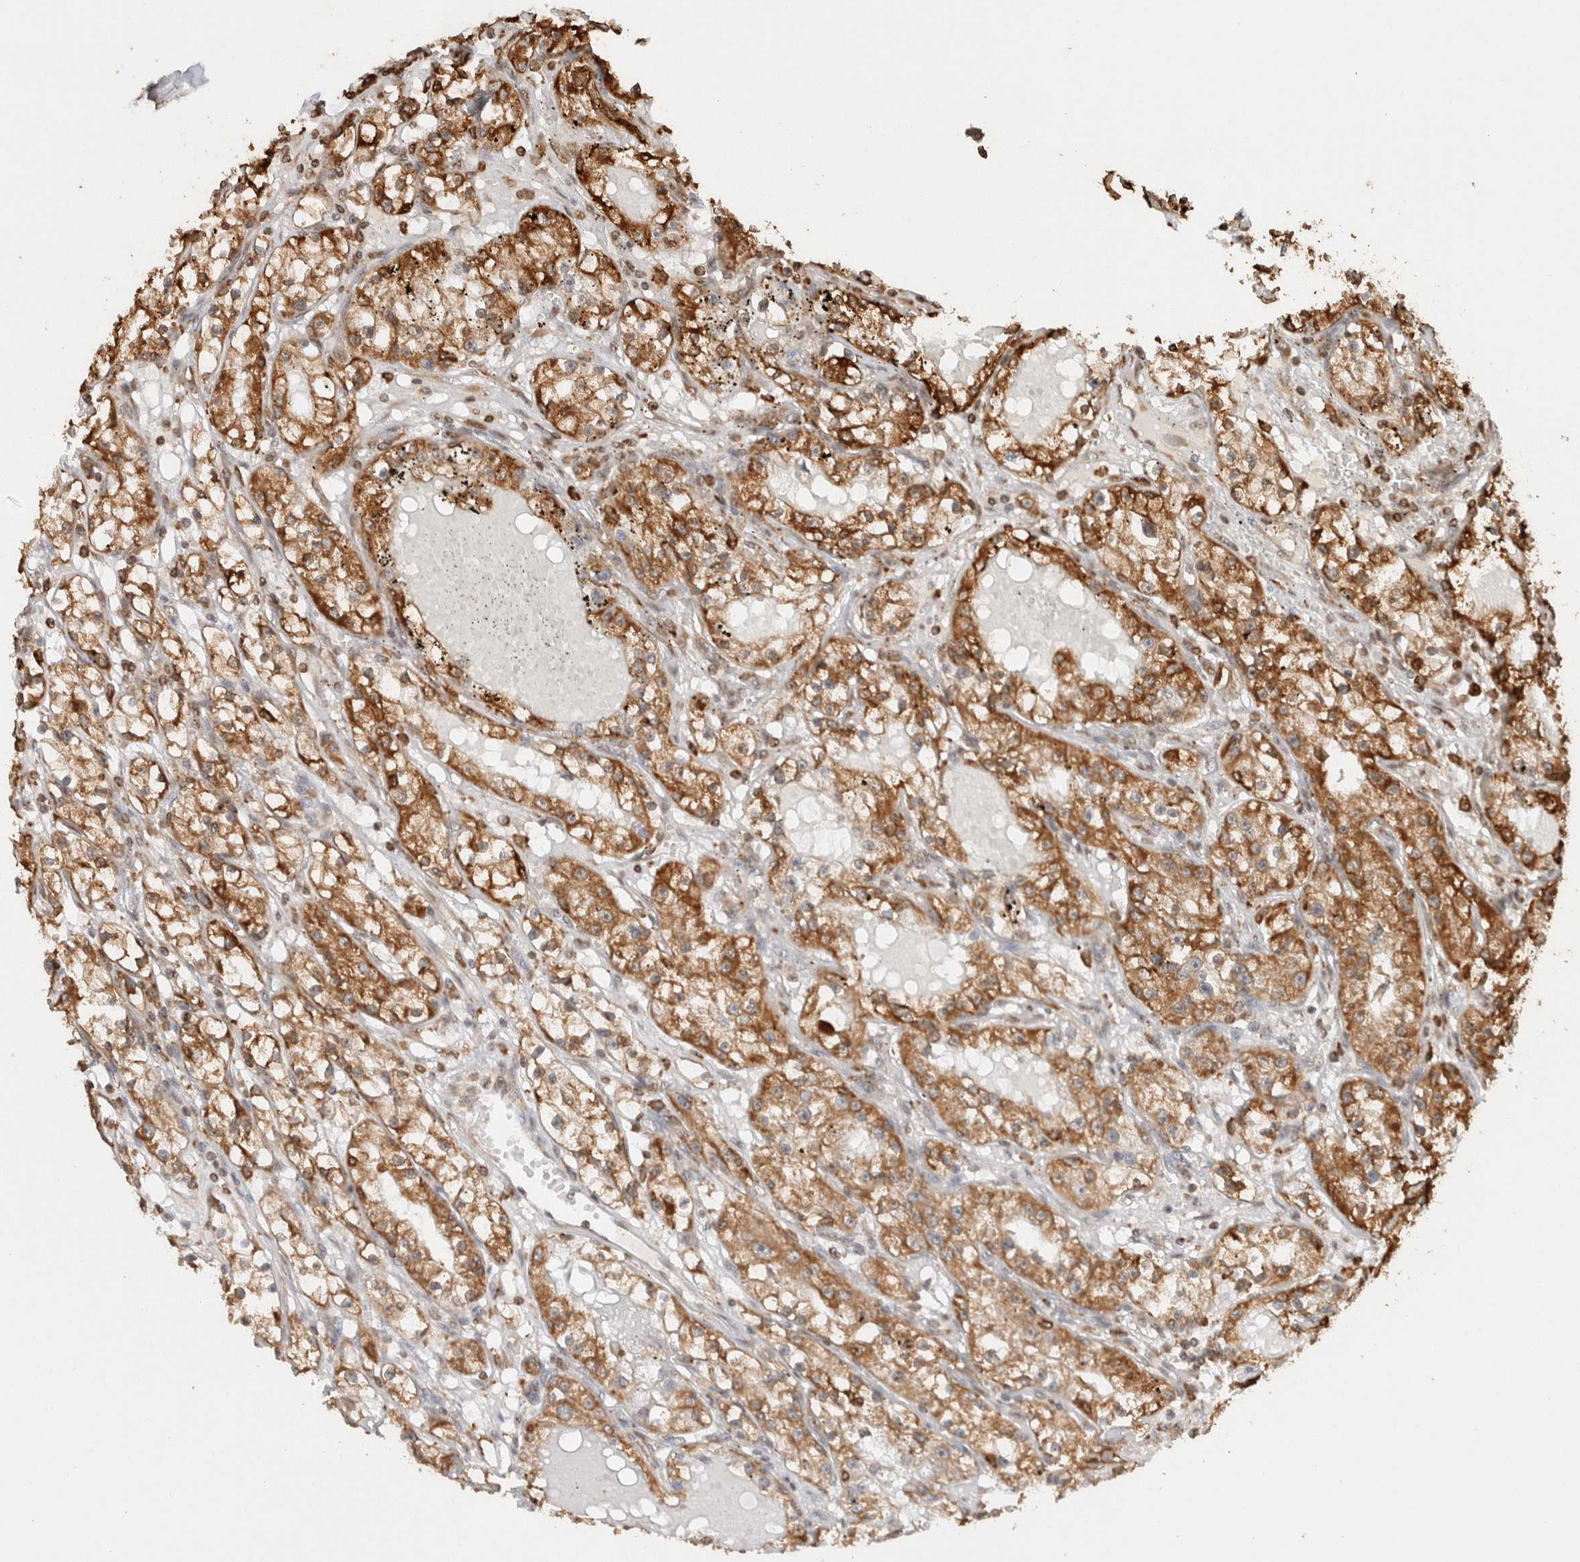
{"staining": {"intensity": "moderate", "quantity": ">75%", "location": "cytoplasmic/membranous"}, "tissue": "renal cancer", "cell_type": "Tumor cells", "image_type": "cancer", "snomed": [{"axis": "morphology", "description": "Adenocarcinoma, NOS"}, {"axis": "topography", "description": "Kidney"}], "caption": "Human renal cancer stained for a protein (brown) exhibits moderate cytoplasmic/membranous positive staining in approximately >75% of tumor cells.", "gene": "ERAP1", "patient": {"sex": "male", "age": 56}}